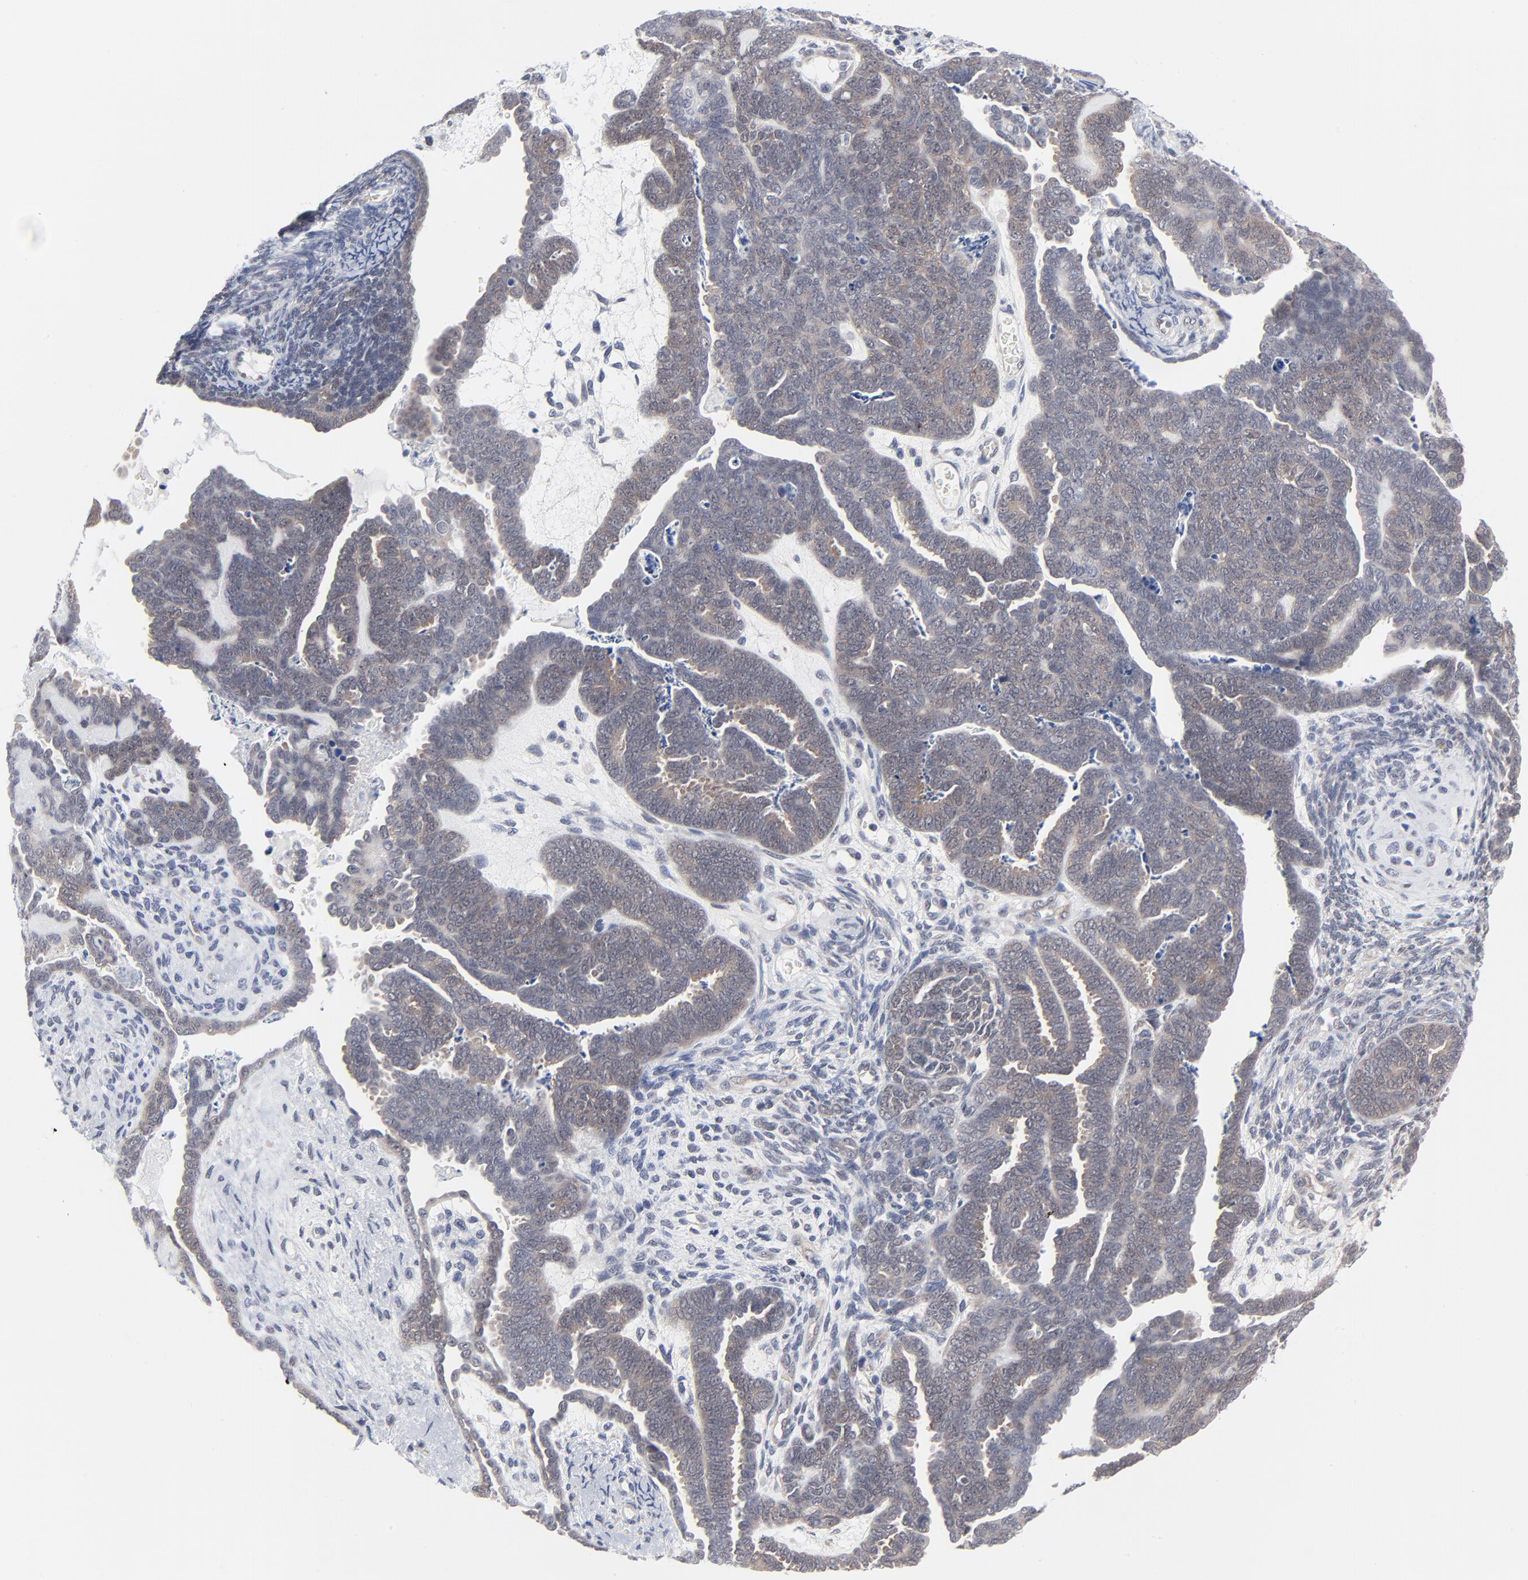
{"staining": {"intensity": "weak", "quantity": "25%-75%", "location": "cytoplasmic/membranous"}, "tissue": "endometrial cancer", "cell_type": "Tumor cells", "image_type": "cancer", "snomed": [{"axis": "morphology", "description": "Neoplasm, malignant, NOS"}, {"axis": "topography", "description": "Endometrium"}], "caption": "Immunohistochemical staining of human endometrial malignant neoplasm demonstrates low levels of weak cytoplasmic/membranous positivity in approximately 25%-75% of tumor cells. The staining is performed using DAB brown chromogen to label protein expression. The nuclei are counter-stained blue using hematoxylin.", "gene": "RPS6KB1", "patient": {"sex": "female", "age": 74}}